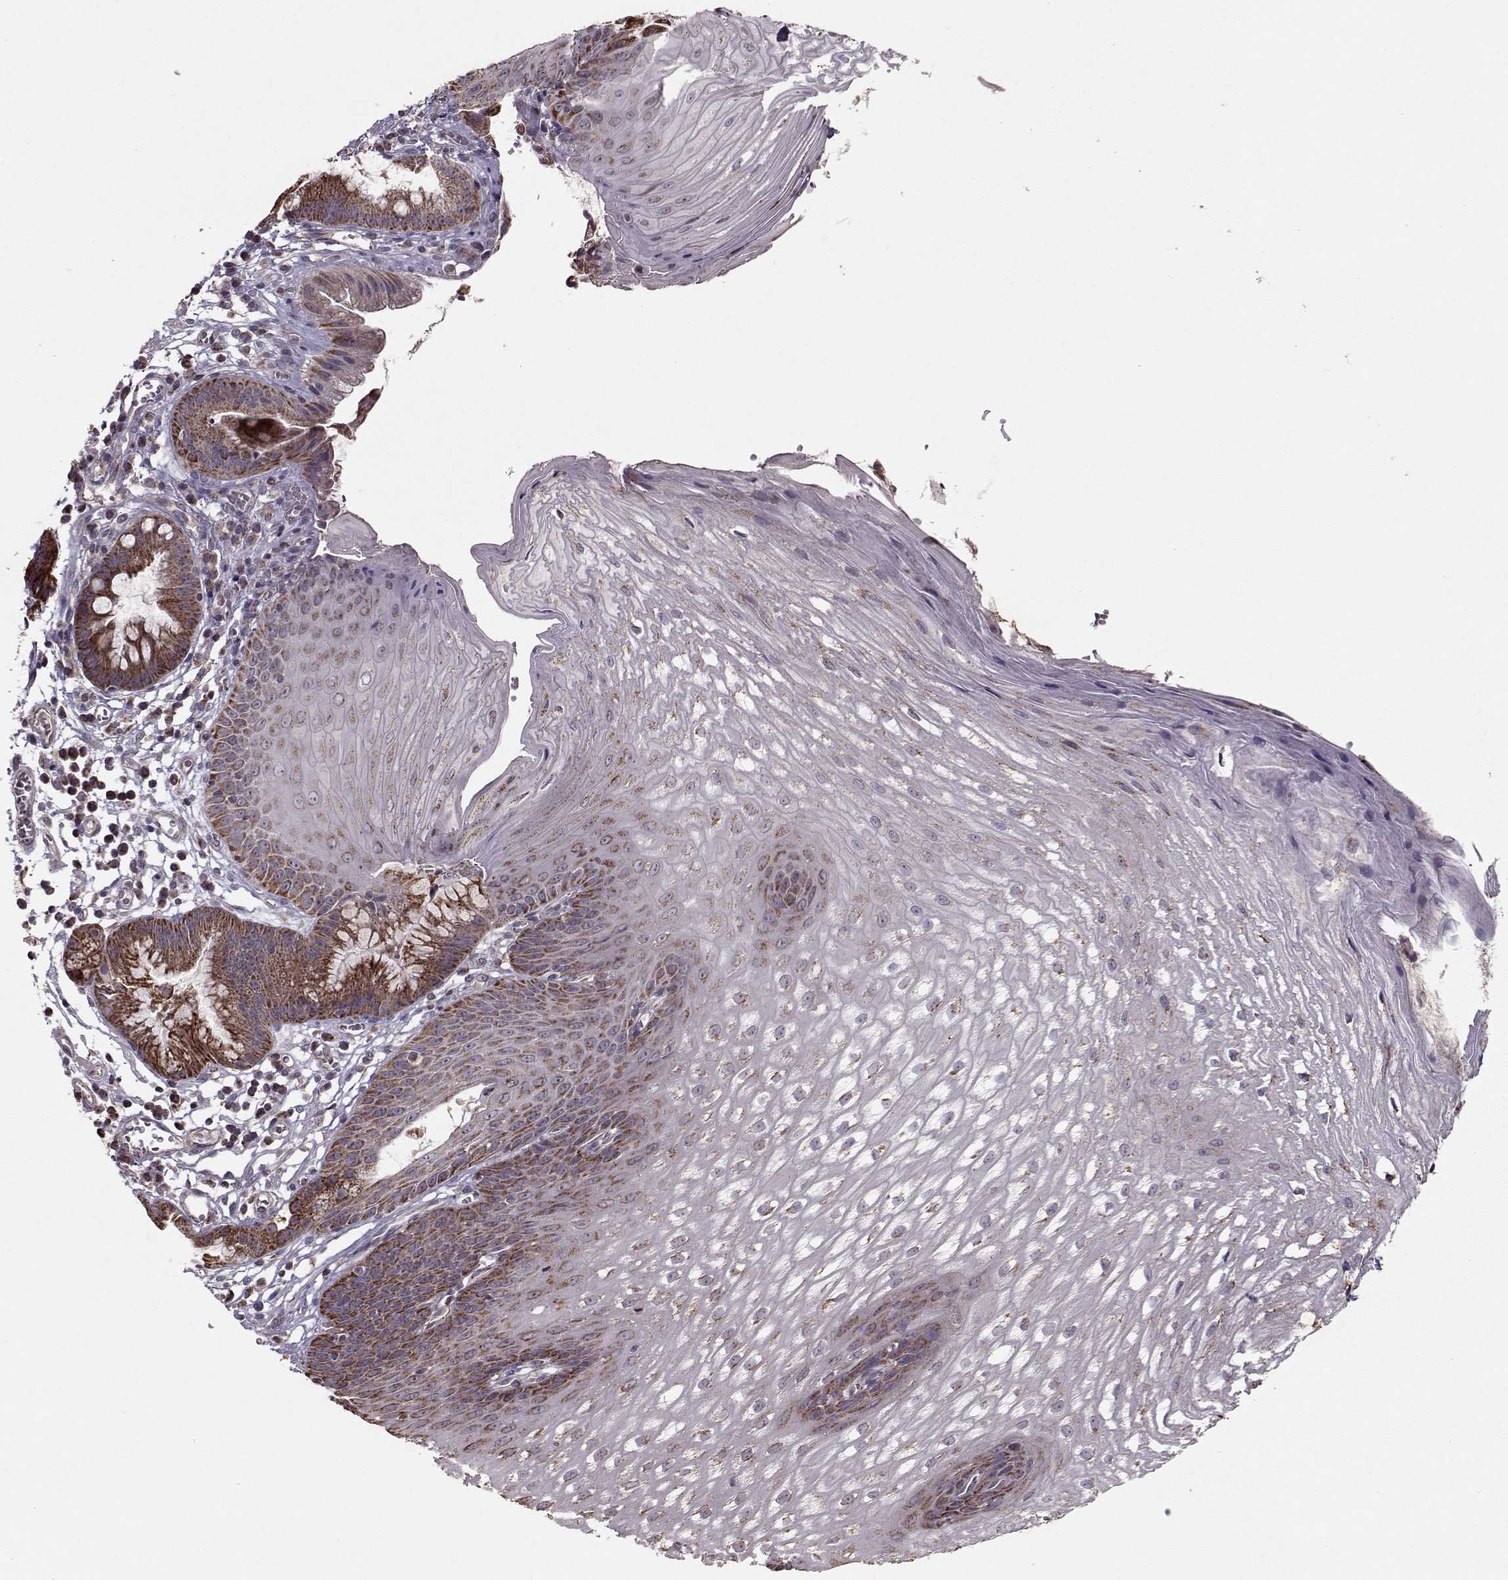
{"staining": {"intensity": "strong", "quantity": ">75%", "location": "cytoplasmic/membranous"}, "tissue": "esophagus", "cell_type": "Squamous epithelial cells", "image_type": "normal", "snomed": [{"axis": "morphology", "description": "Normal tissue, NOS"}, {"axis": "topography", "description": "Esophagus"}], "caption": "A brown stain labels strong cytoplasmic/membranous expression of a protein in squamous epithelial cells of unremarkable esophagus. (IHC, brightfield microscopy, high magnification).", "gene": "CMTM3", "patient": {"sex": "male", "age": 72}}